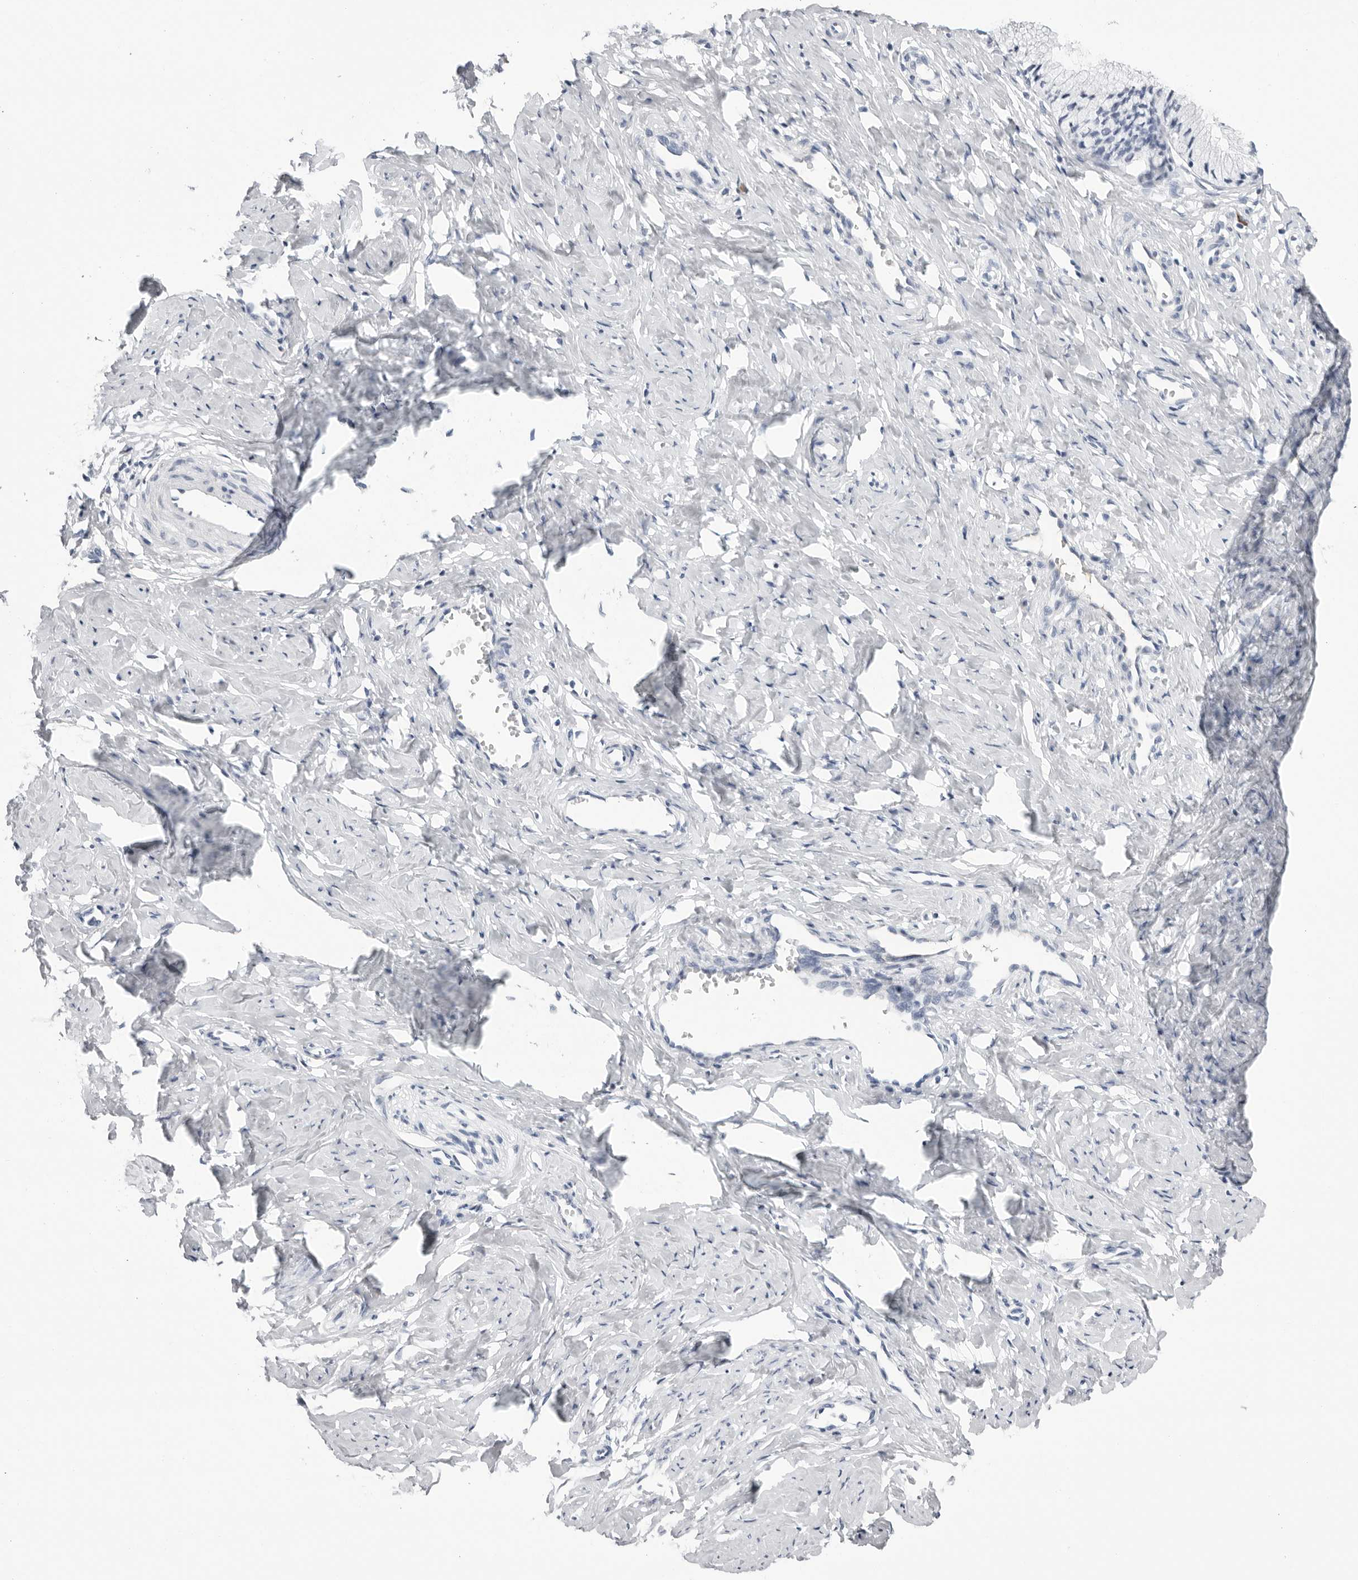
{"staining": {"intensity": "negative", "quantity": "none", "location": "none"}, "tissue": "cervix", "cell_type": "Glandular cells", "image_type": "normal", "snomed": [{"axis": "morphology", "description": "Normal tissue, NOS"}, {"axis": "topography", "description": "Cervix"}], "caption": "This is an immunohistochemistry (IHC) micrograph of benign cervix. There is no expression in glandular cells.", "gene": "ZNF502", "patient": {"sex": "female", "age": 27}}